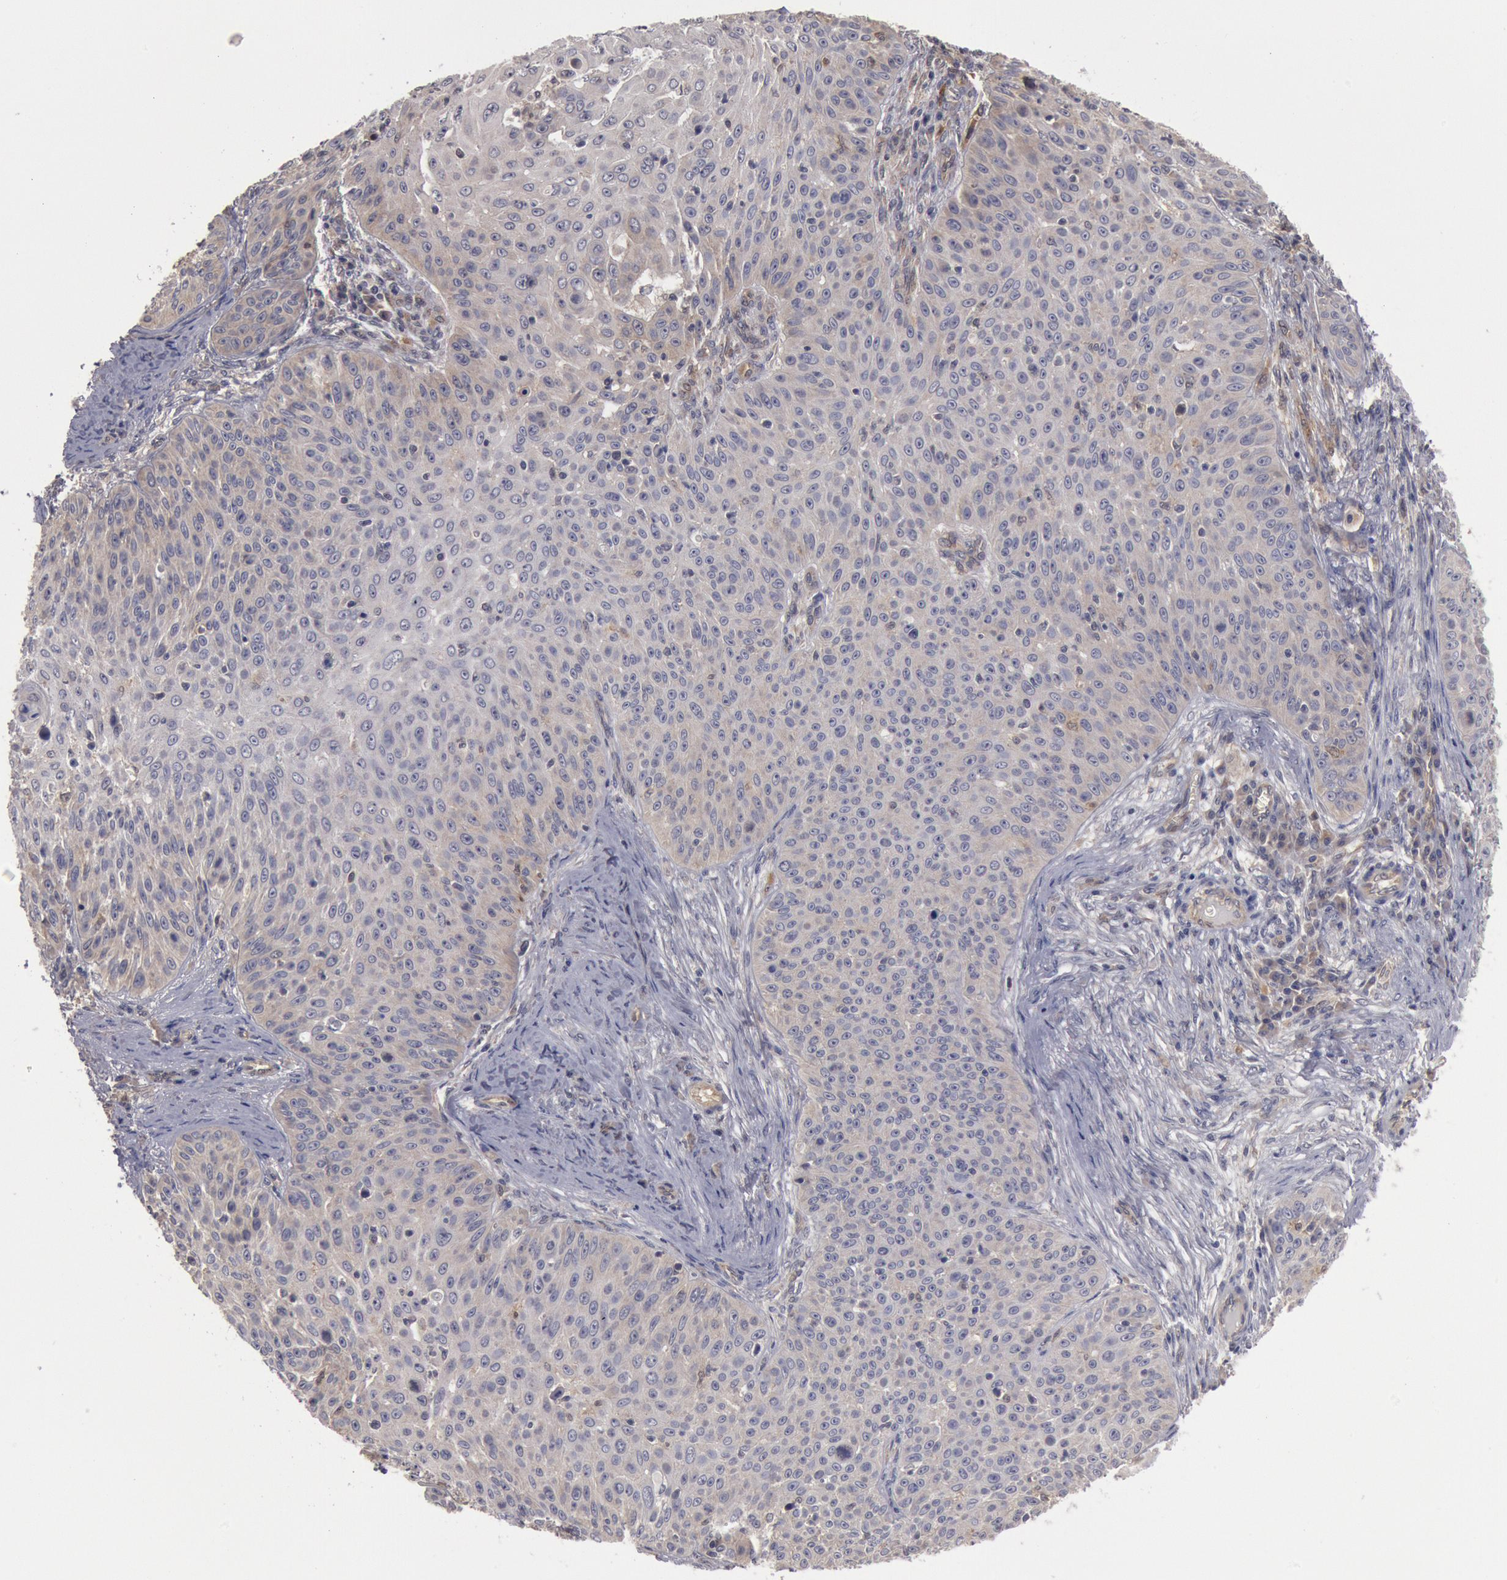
{"staining": {"intensity": "negative", "quantity": "none", "location": "none"}, "tissue": "skin cancer", "cell_type": "Tumor cells", "image_type": "cancer", "snomed": [{"axis": "morphology", "description": "Squamous cell carcinoma, NOS"}, {"axis": "topography", "description": "Skin"}], "caption": "An image of human skin cancer is negative for staining in tumor cells.", "gene": "DNAJA1", "patient": {"sex": "male", "age": 82}}